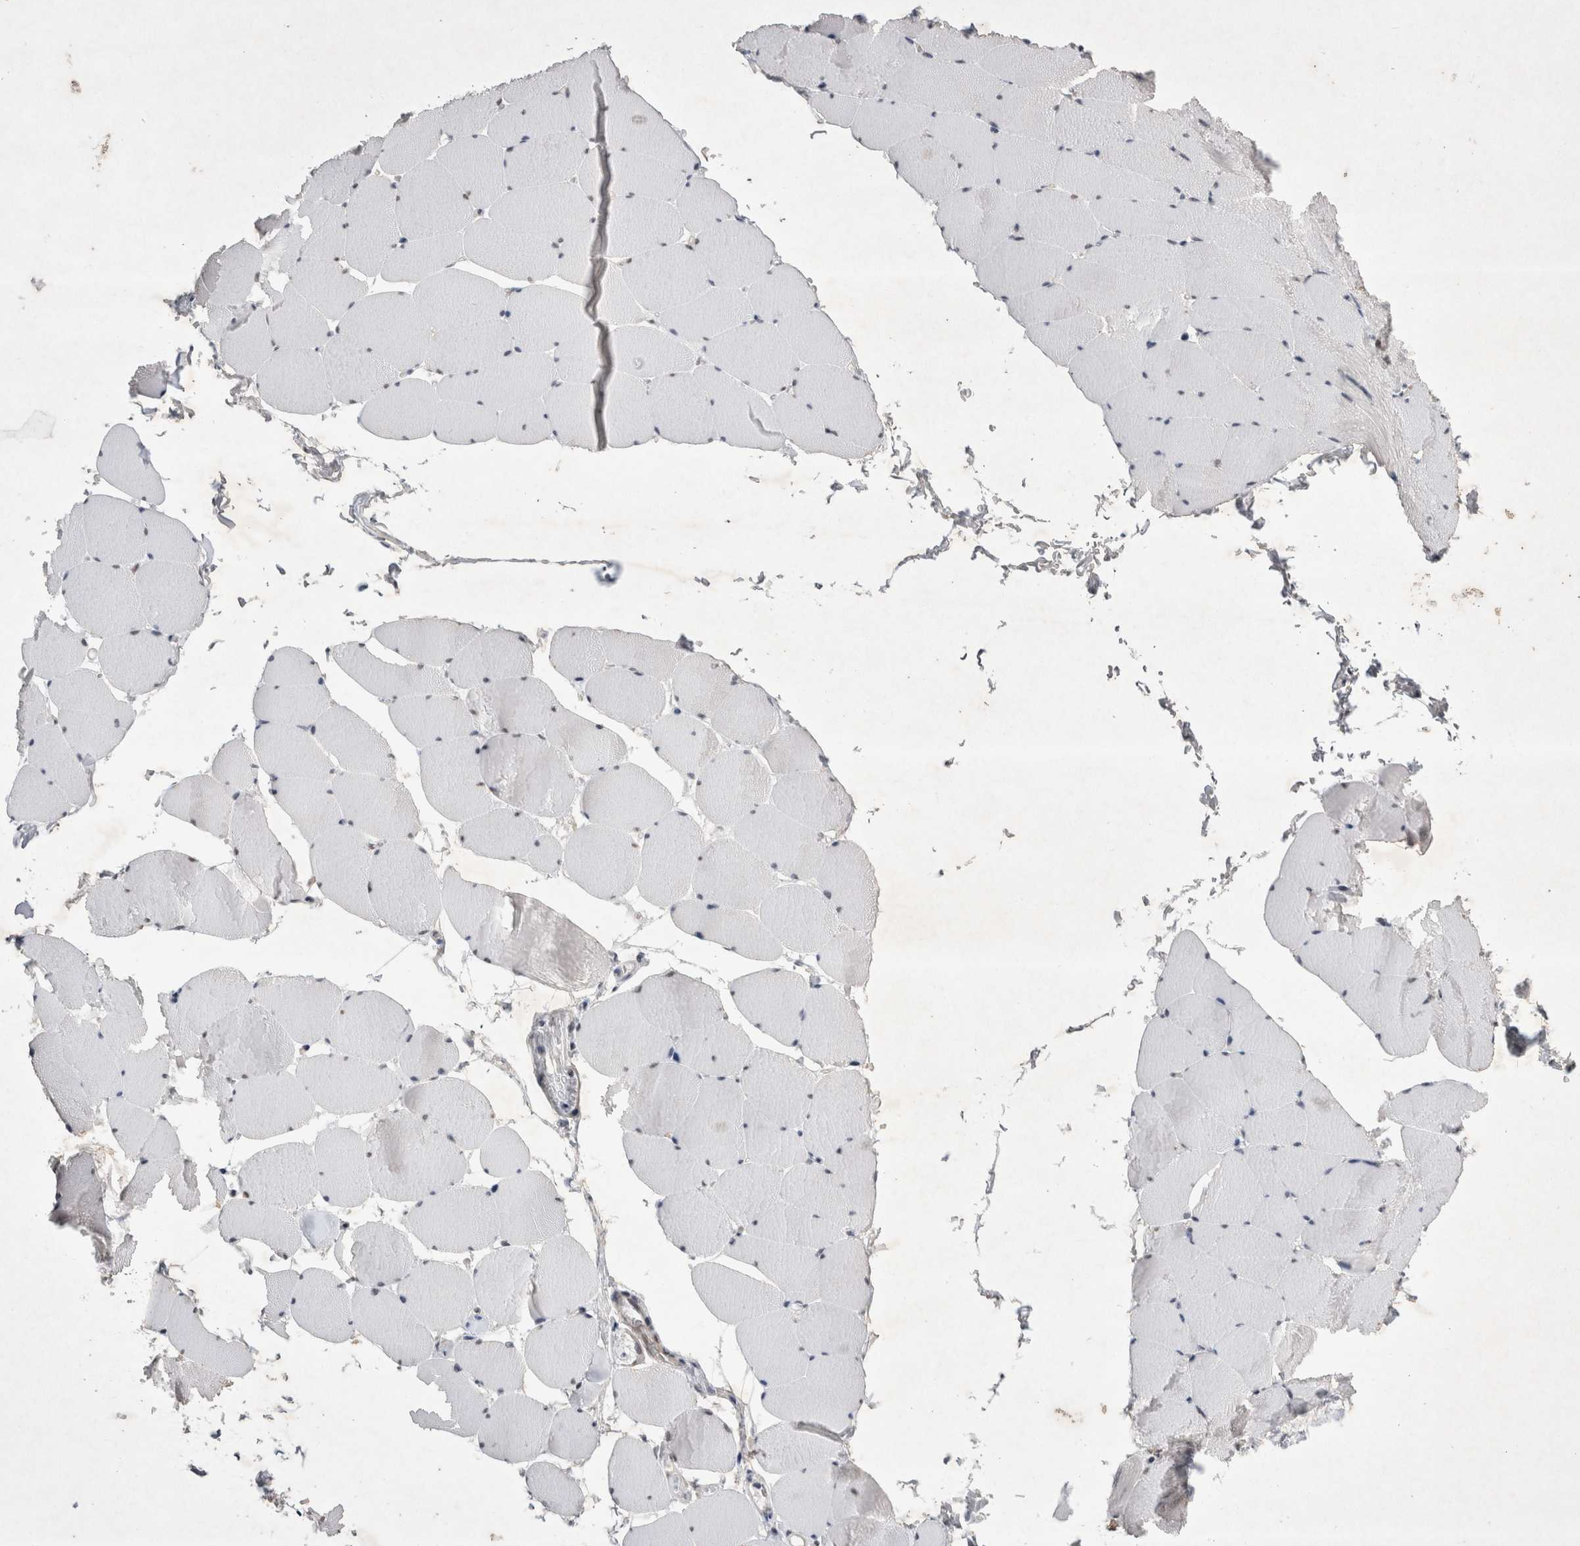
{"staining": {"intensity": "weak", "quantity": "25%-75%", "location": "nuclear"}, "tissue": "skeletal muscle", "cell_type": "Myocytes", "image_type": "normal", "snomed": [{"axis": "morphology", "description": "Normal tissue, NOS"}, {"axis": "topography", "description": "Skeletal muscle"}], "caption": "Immunohistochemical staining of benign skeletal muscle demonstrates weak nuclear protein positivity in about 25%-75% of myocytes. Nuclei are stained in blue.", "gene": "RBM6", "patient": {"sex": "male", "age": 62}}